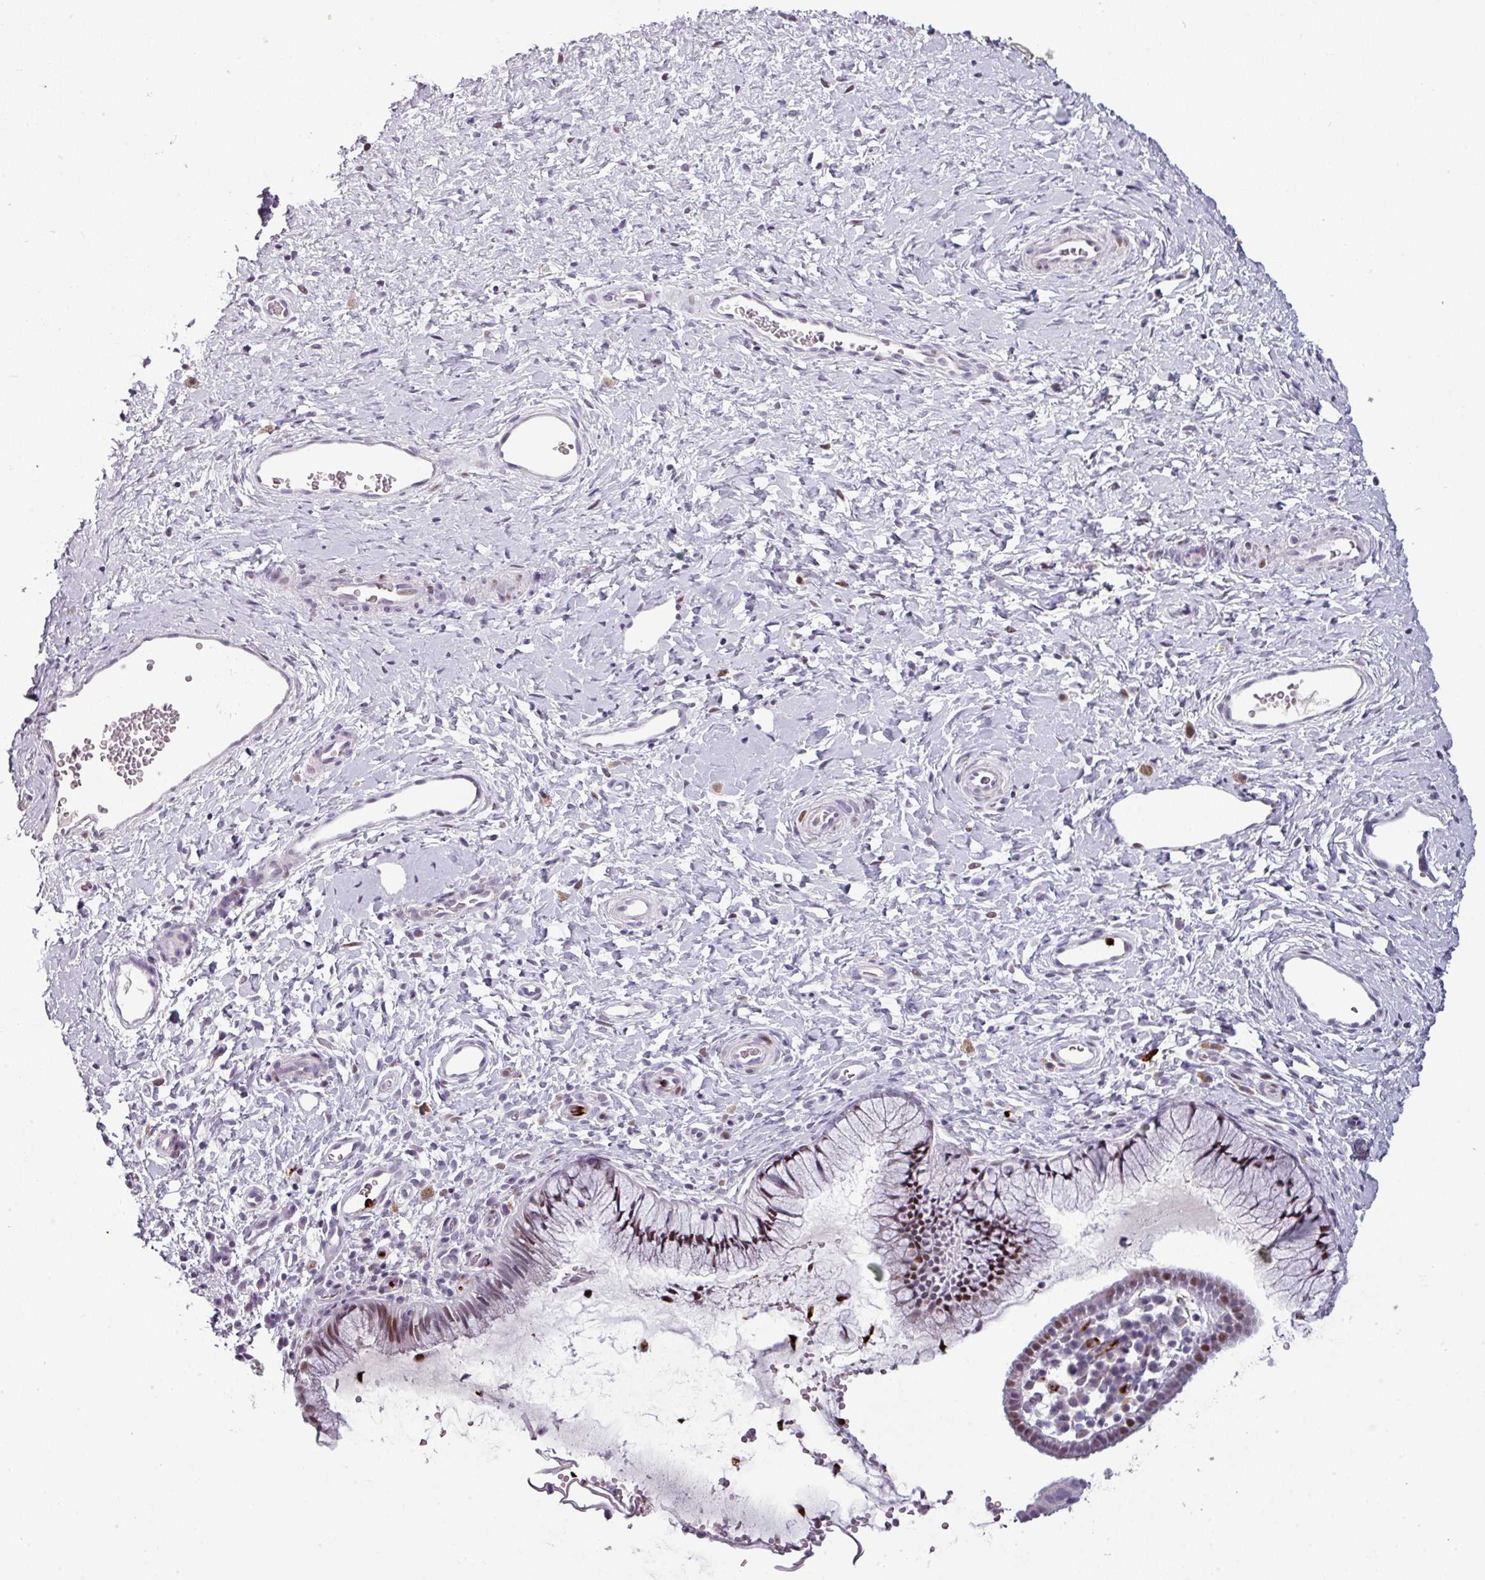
{"staining": {"intensity": "moderate", "quantity": "25%-75%", "location": "nuclear"}, "tissue": "cervix", "cell_type": "Glandular cells", "image_type": "normal", "snomed": [{"axis": "morphology", "description": "Normal tissue, NOS"}, {"axis": "topography", "description": "Cervix"}], "caption": "Immunohistochemistry staining of unremarkable cervix, which demonstrates medium levels of moderate nuclear expression in approximately 25%-75% of glandular cells indicating moderate nuclear protein staining. The staining was performed using DAB (3,3'-diaminobenzidine) (brown) for protein detection and nuclei were counterstained in hematoxylin (blue).", "gene": "TMEFF1", "patient": {"sex": "female", "age": 36}}